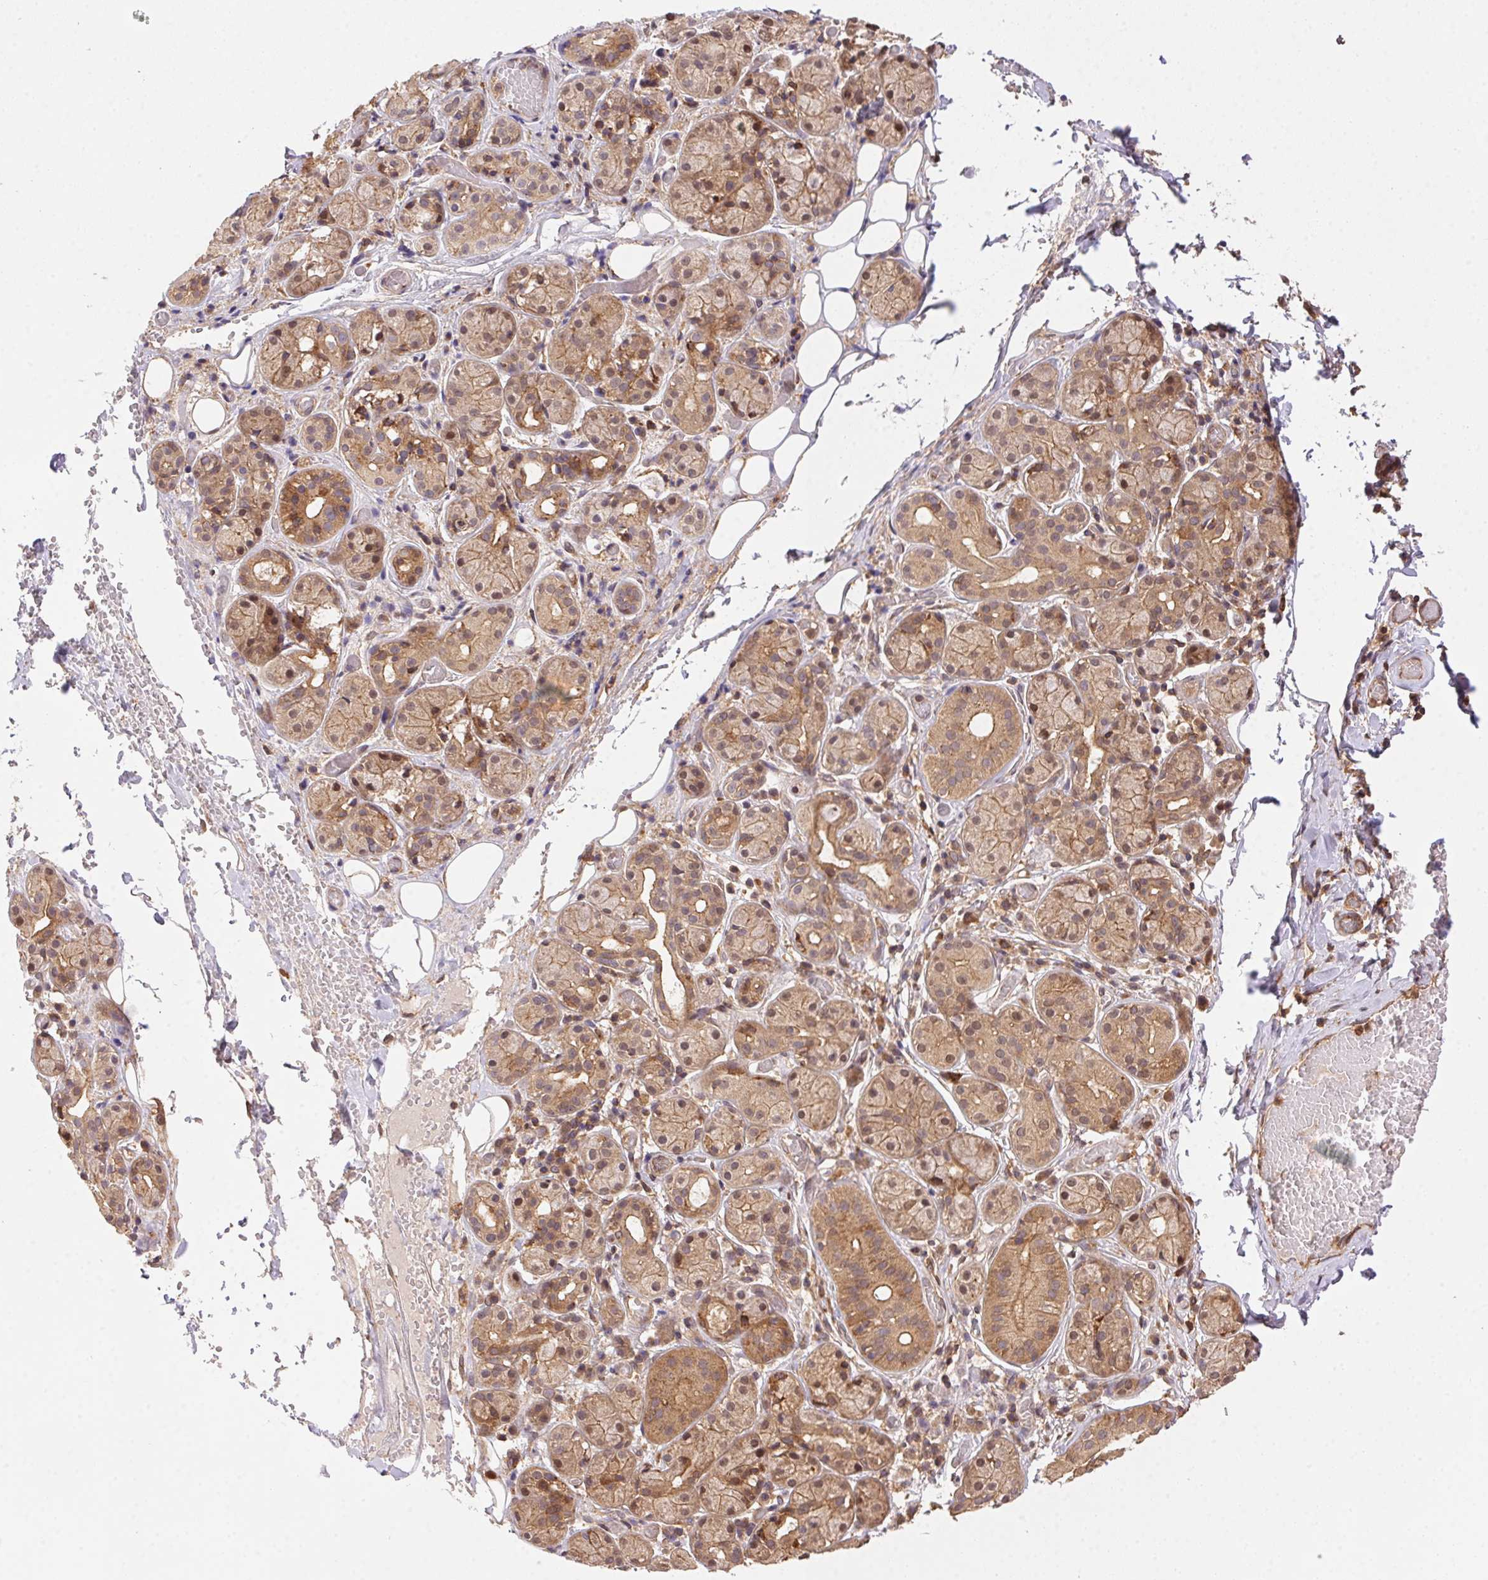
{"staining": {"intensity": "moderate", "quantity": ">75%", "location": "cytoplasmic/membranous,nuclear"}, "tissue": "salivary gland", "cell_type": "Glandular cells", "image_type": "normal", "snomed": [{"axis": "morphology", "description": "Normal tissue, NOS"}, {"axis": "topography", "description": "Salivary gland"}, {"axis": "topography", "description": "Peripheral nerve tissue"}], "caption": "Unremarkable salivary gland exhibits moderate cytoplasmic/membranous,nuclear positivity in approximately >75% of glandular cells, visualized by immunohistochemistry. Using DAB (brown) and hematoxylin (blue) stains, captured at high magnification using brightfield microscopy.", "gene": "MEX3D", "patient": {"sex": "male", "age": 71}}